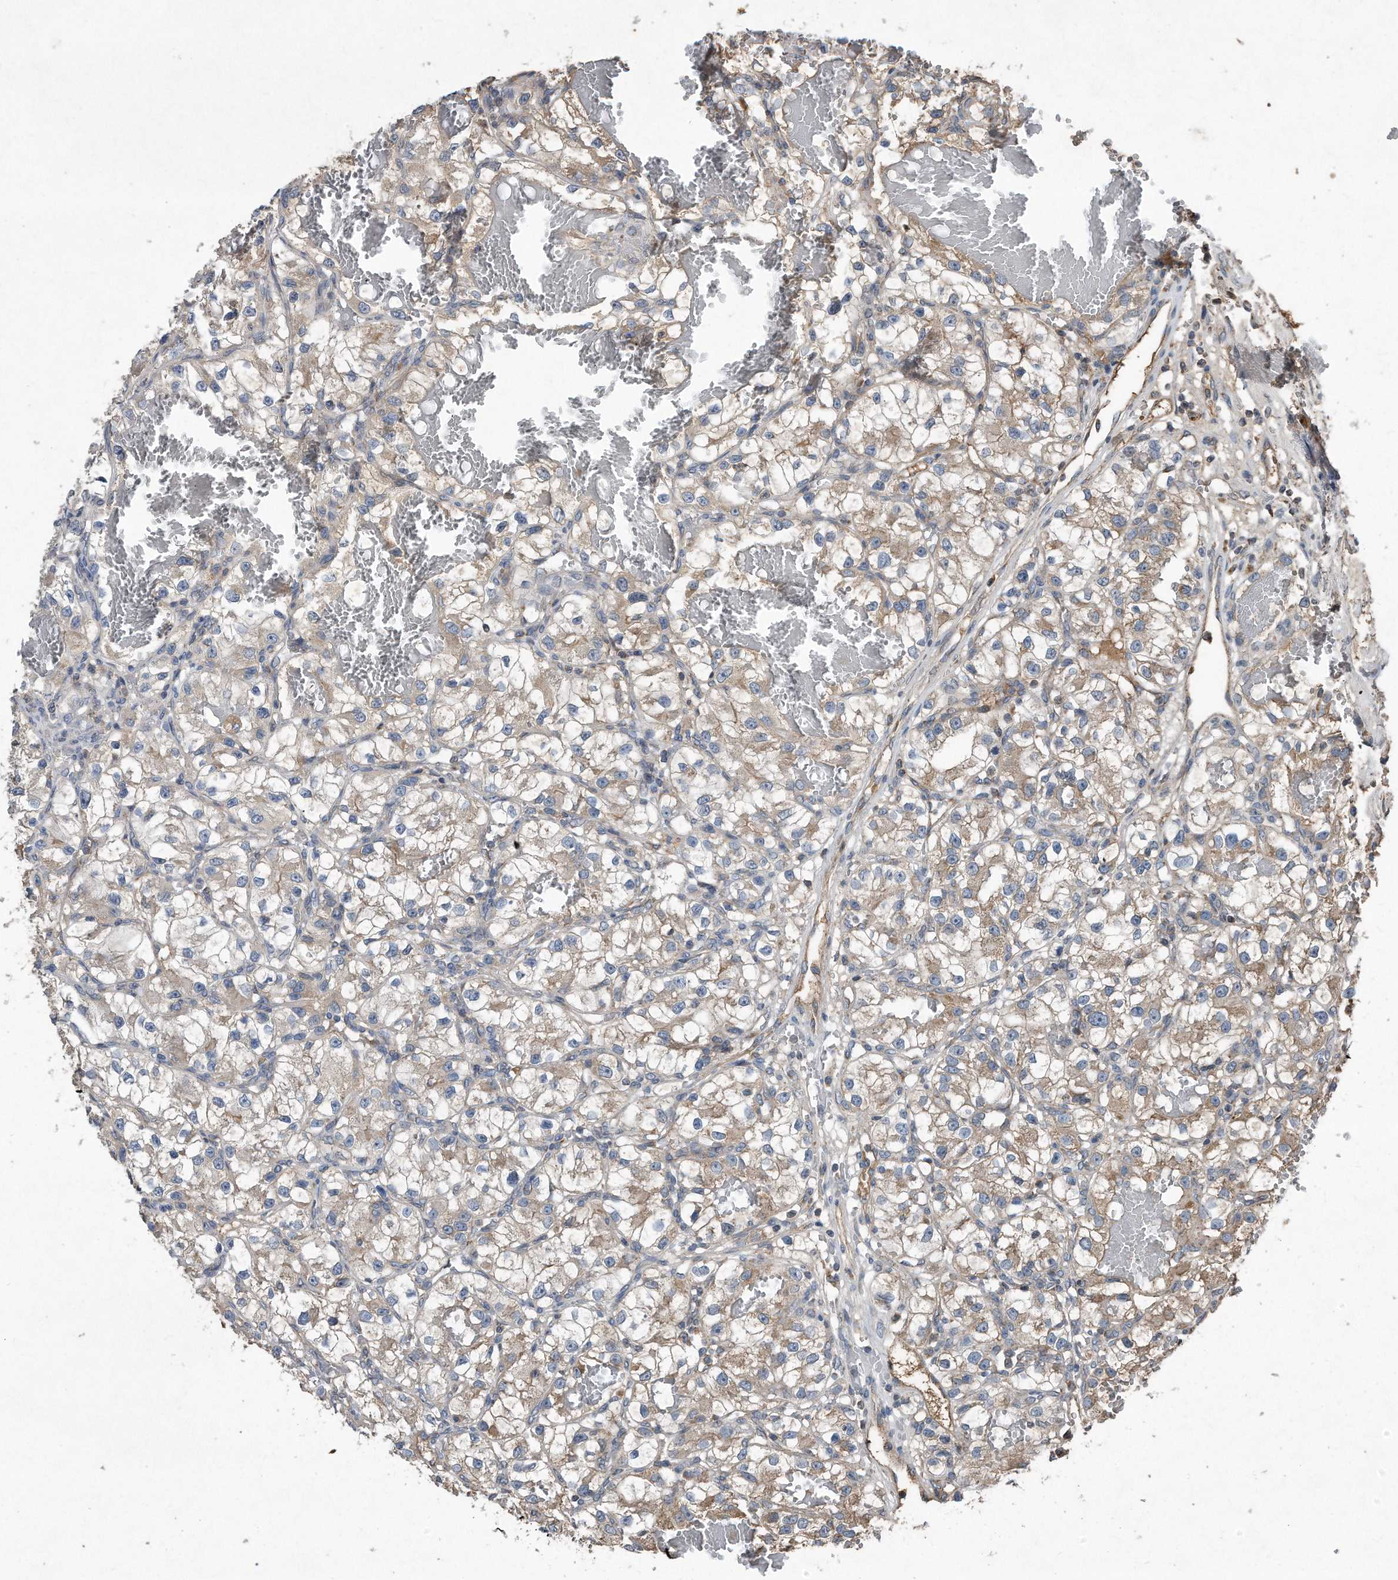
{"staining": {"intensity": "weak", "quantity": "<25%", "location": "cytoplasmic/membranous"}, "tissue": "renal cancer", "cell_type": "Tumor cells", "image_type": "cancer", "snomed": [{"axis": "morphology", "description": "Adenocarcinoma, NOS"}, {"axis": "topography", "description": "Kidney"}], "caption": "This is an immunohistochemistry (IHC) histopathology image of renal adenocarcinoma. There is no positivity in tumor cells.", "gene": "SDHA", "patient": {"sex": "female", "age": 57}}